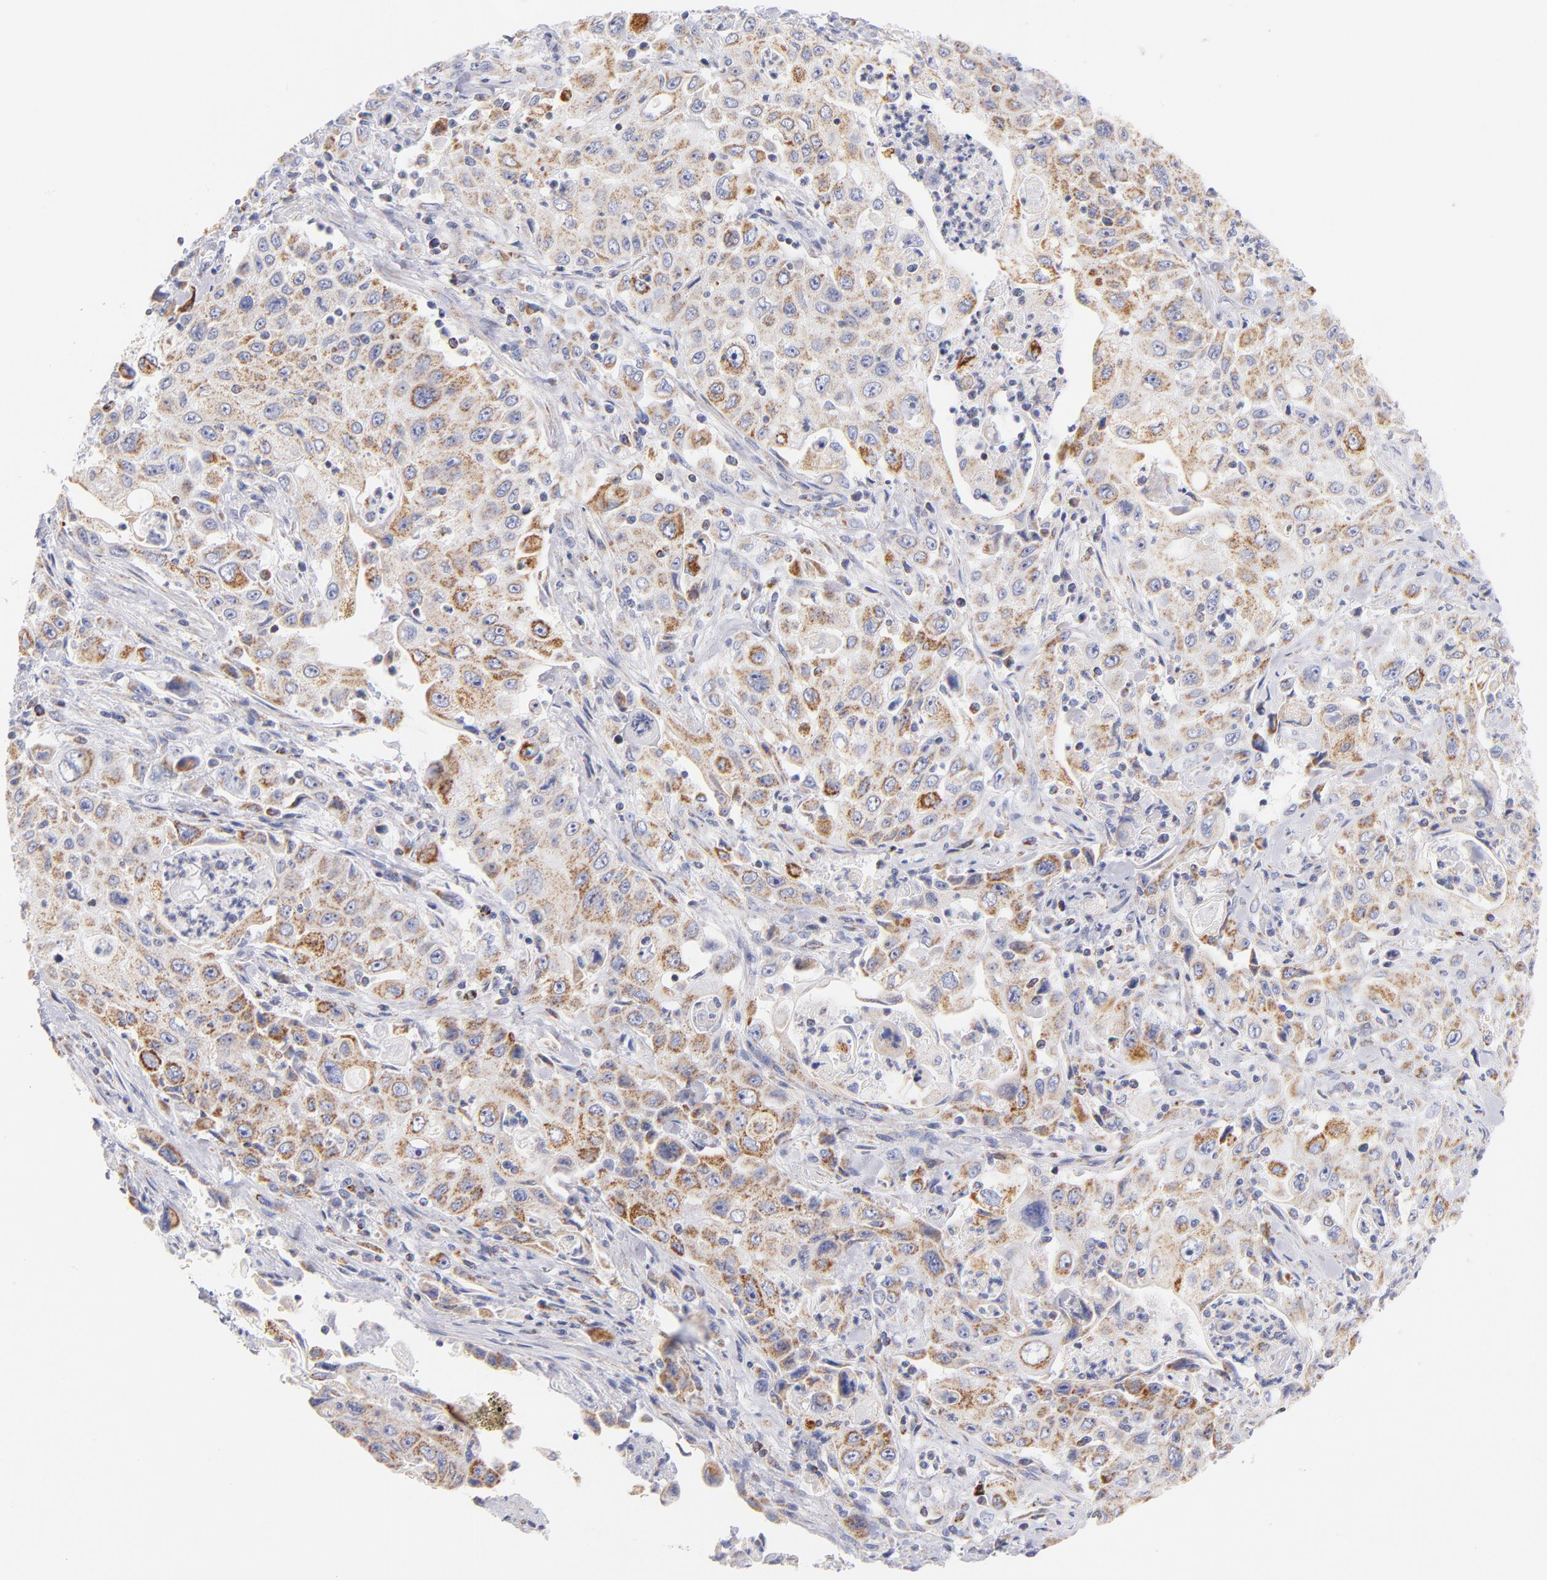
{"staining": {"intensity": "moderate", "quantity": ">75%", "location": "cytoplasmic/membranous"}, "tissue": "pancreatic cancer", "cell_type": "Tumor cells", "image_type": "cancer", "snomed": [{"axis": "morphology", "description": "Adenocarcinoma, NOS"}, {"axis": "topography", "description": "Pancreas"}], "caption": "Immunohistochemistry (IHC) (DAB) staining of pancreatic adenocarcinoma demonstrates moderate cytoplasmic/membranous protein positivity in approximately >75% of tumor cells.", "gene": "AIFM1", "patient": {"sex": "male", "age": 70}}